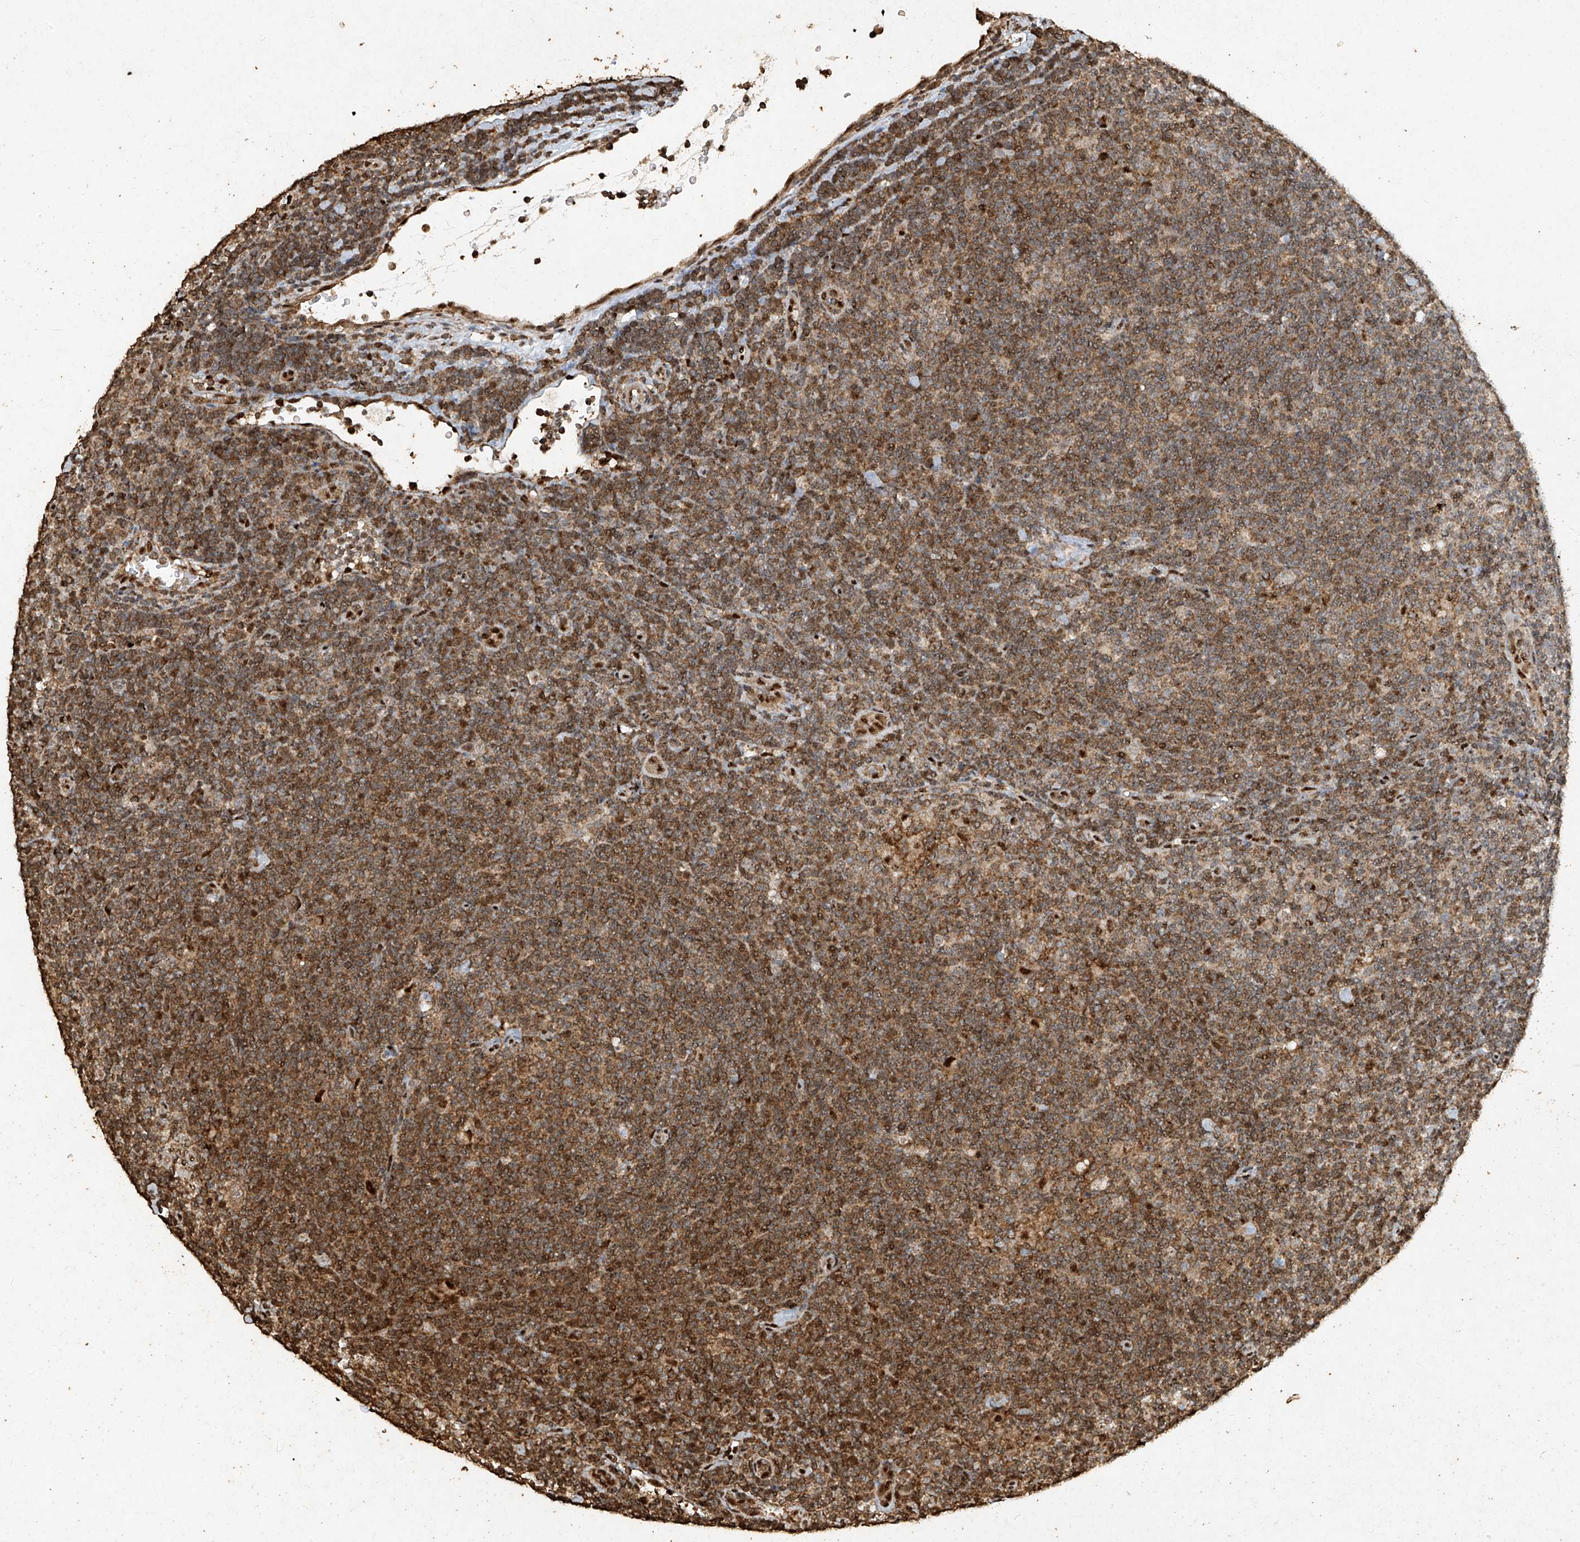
{"staining": {"intensity": "negative", "quantity": "none", "location": "none"}, "tissue": "lymphoma", "cell_type": "Tumor cells", "image_type": "cancer", "snomed": [{"axis": "morphology", "description": "Hodgkin's disease, NOS"}, {"axis": "topography", "description": "Lymph node"}], "caption": "Immunohistochemical staining of human lymphoma reveals no significant expression in tumor cells. The staining was performed using DAB to visualize the protein expression in brown, while the nuclei were stained in blue with hematoxylin (Magnification: 20x).", "gene": "ERBB3", "patient": {"sex": "female", "age": 57}}